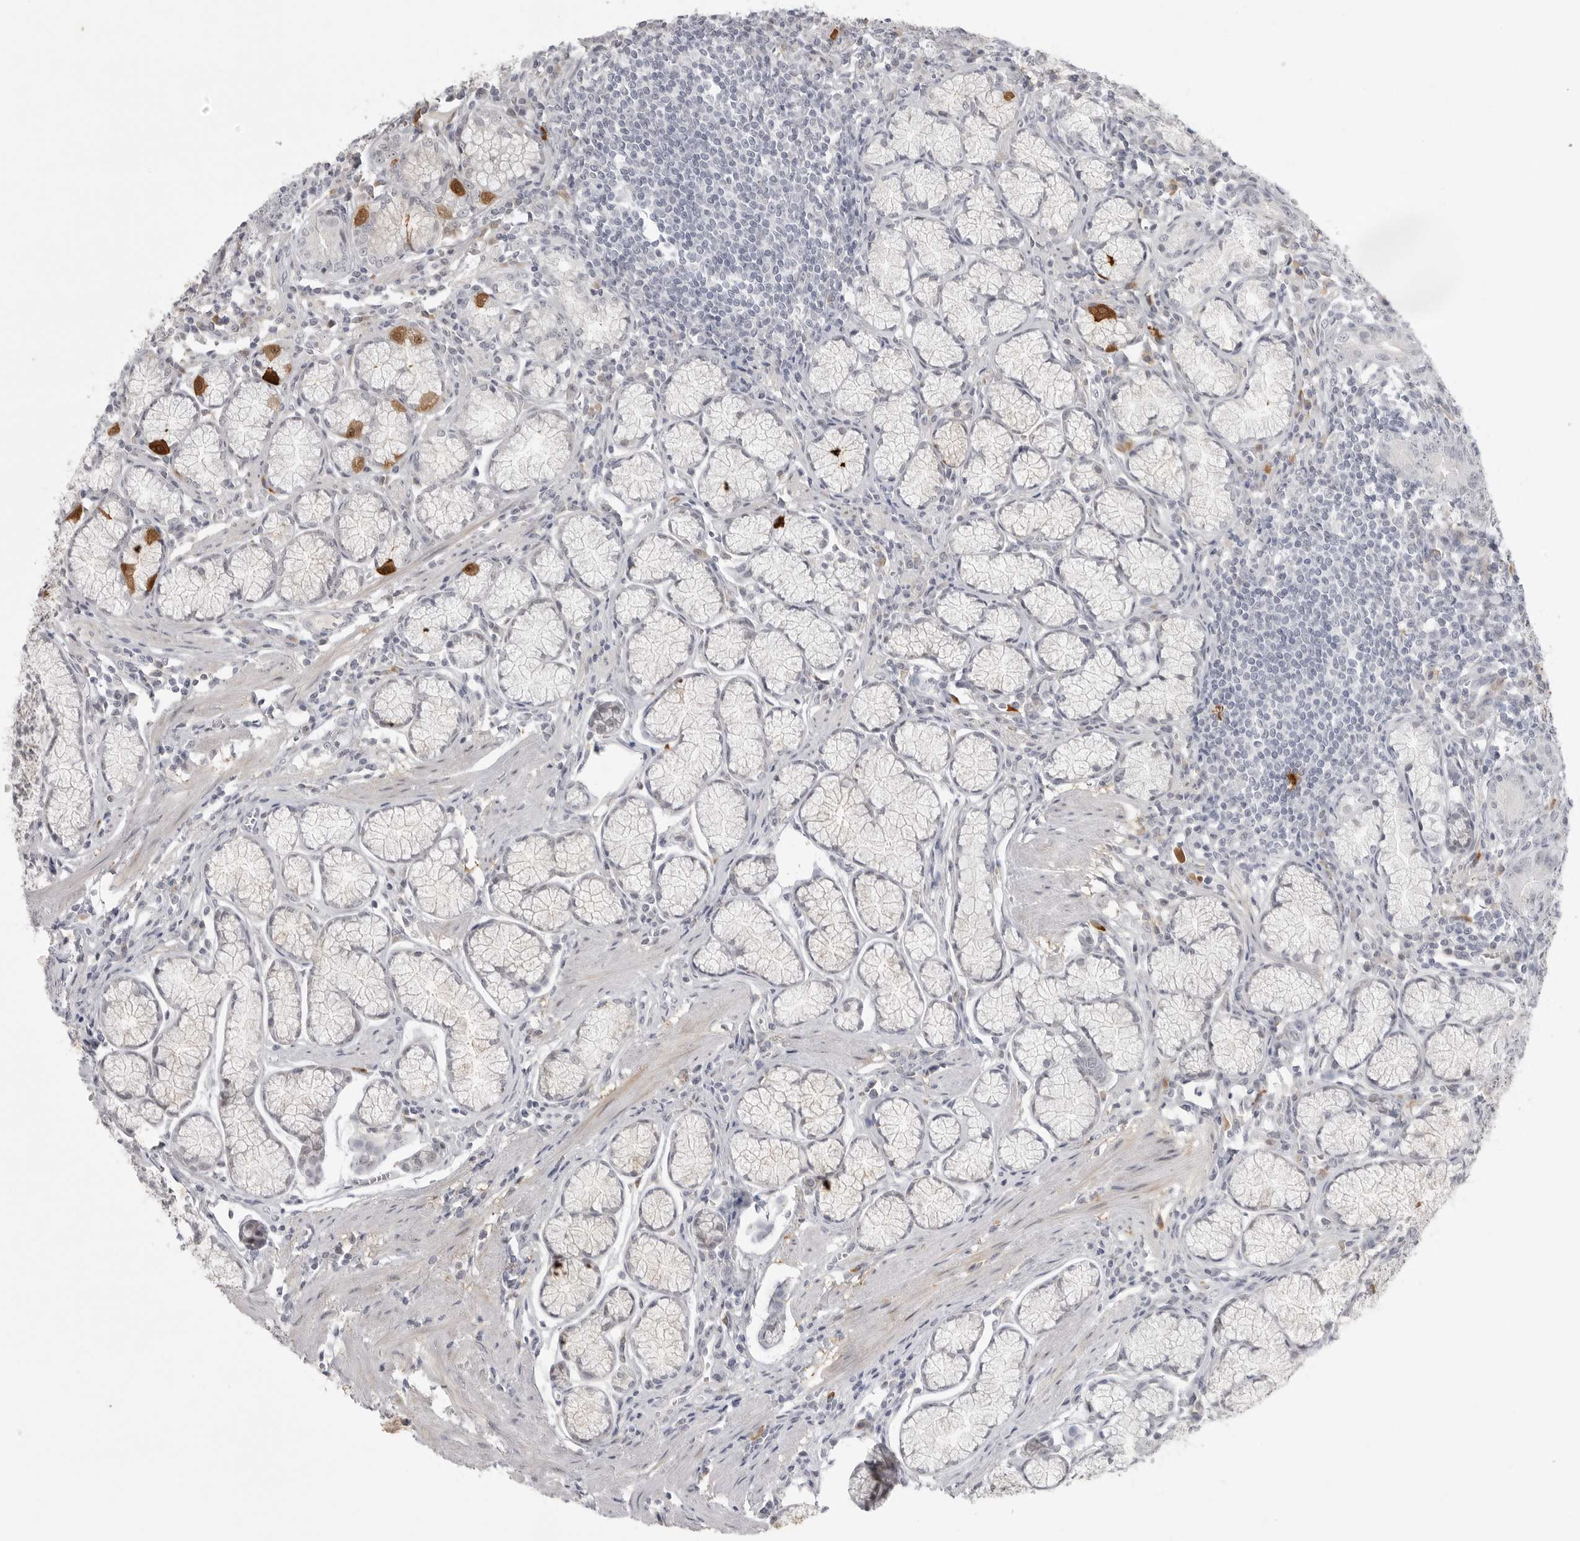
{"staining": {"intensity": "moderate", "quantity": "25%-75%", "location": "cytoplasmic/membranous,nuclear"}, "tissue": "stomach", "cell_type": "Glandular cells", "image_type": "normal", "snomed": [{"axis": "morphology", "description": "Normal tissue, NOS"}, {"axis": "topography", "description": "Stomach"}], "caption": "A photomicrograph of stomach stained for a protein demonstrates moderate cytoplasmic/membranous,nuclear brown staining in glandular cells. (DAB (3,3'-diaminobenzidine) IHC, brown staining for protein, blue staining for nuclei).", "gene": "TCTN3", "patient": {"sex": "male", "age": 55}}